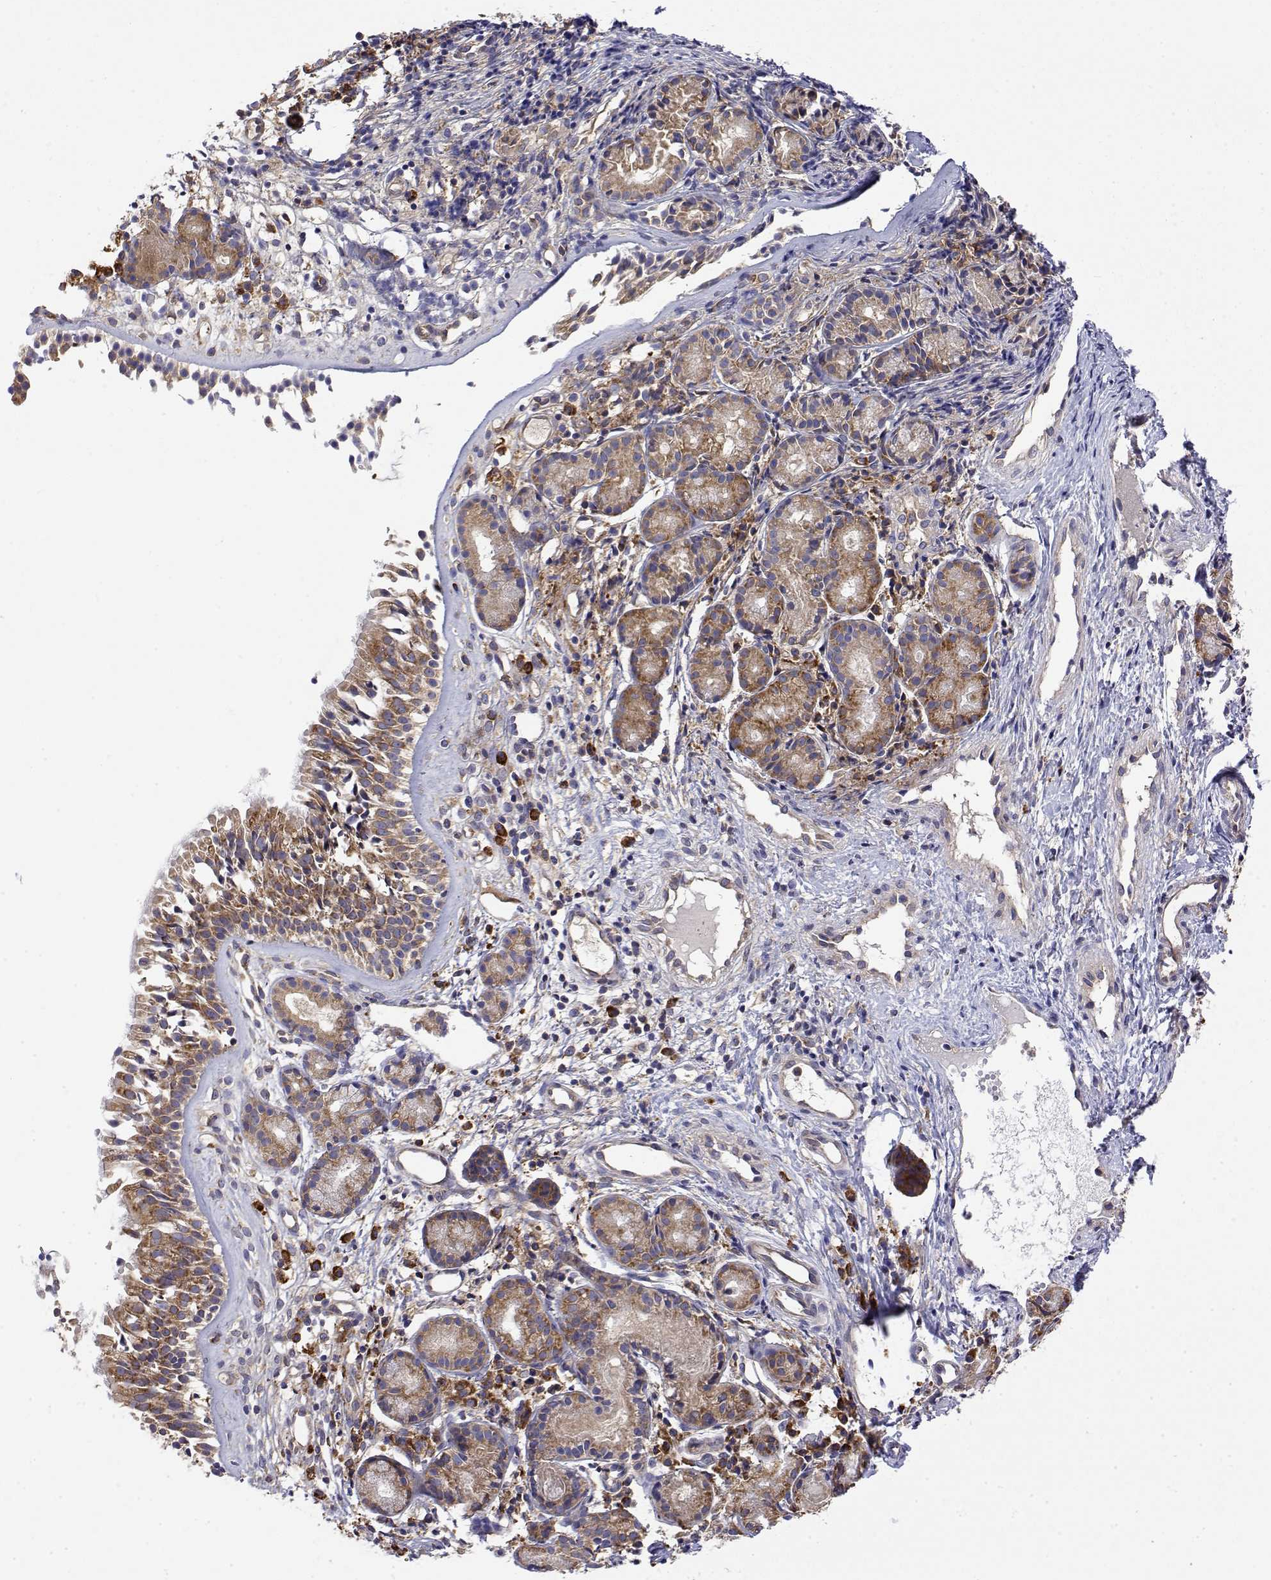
{"staining": {"intensity": "moderate", "quantity": ">75%", "location": "cytoplasmic/membranous"}, "tissue": "nasopharynx", "cell_type": "Respiratory epithelial cells", "image_type": "normal", "snomed": [{"axis": "morphology", "description": "Normal tissue, NOS"}, {"axis": "topography", "description": "Nasopharynx"}], "caption": "The histopathology image reveals a brown stain indicating the presence of a protein in the cytoplasmic/membranous of respiratory epithelial cells in nasopharynx. (brown staining indicates protein expression, while blue staining denotes nuclei).", "gene": "EEF1G", "patient": {"sex": "male", "age": 58}}